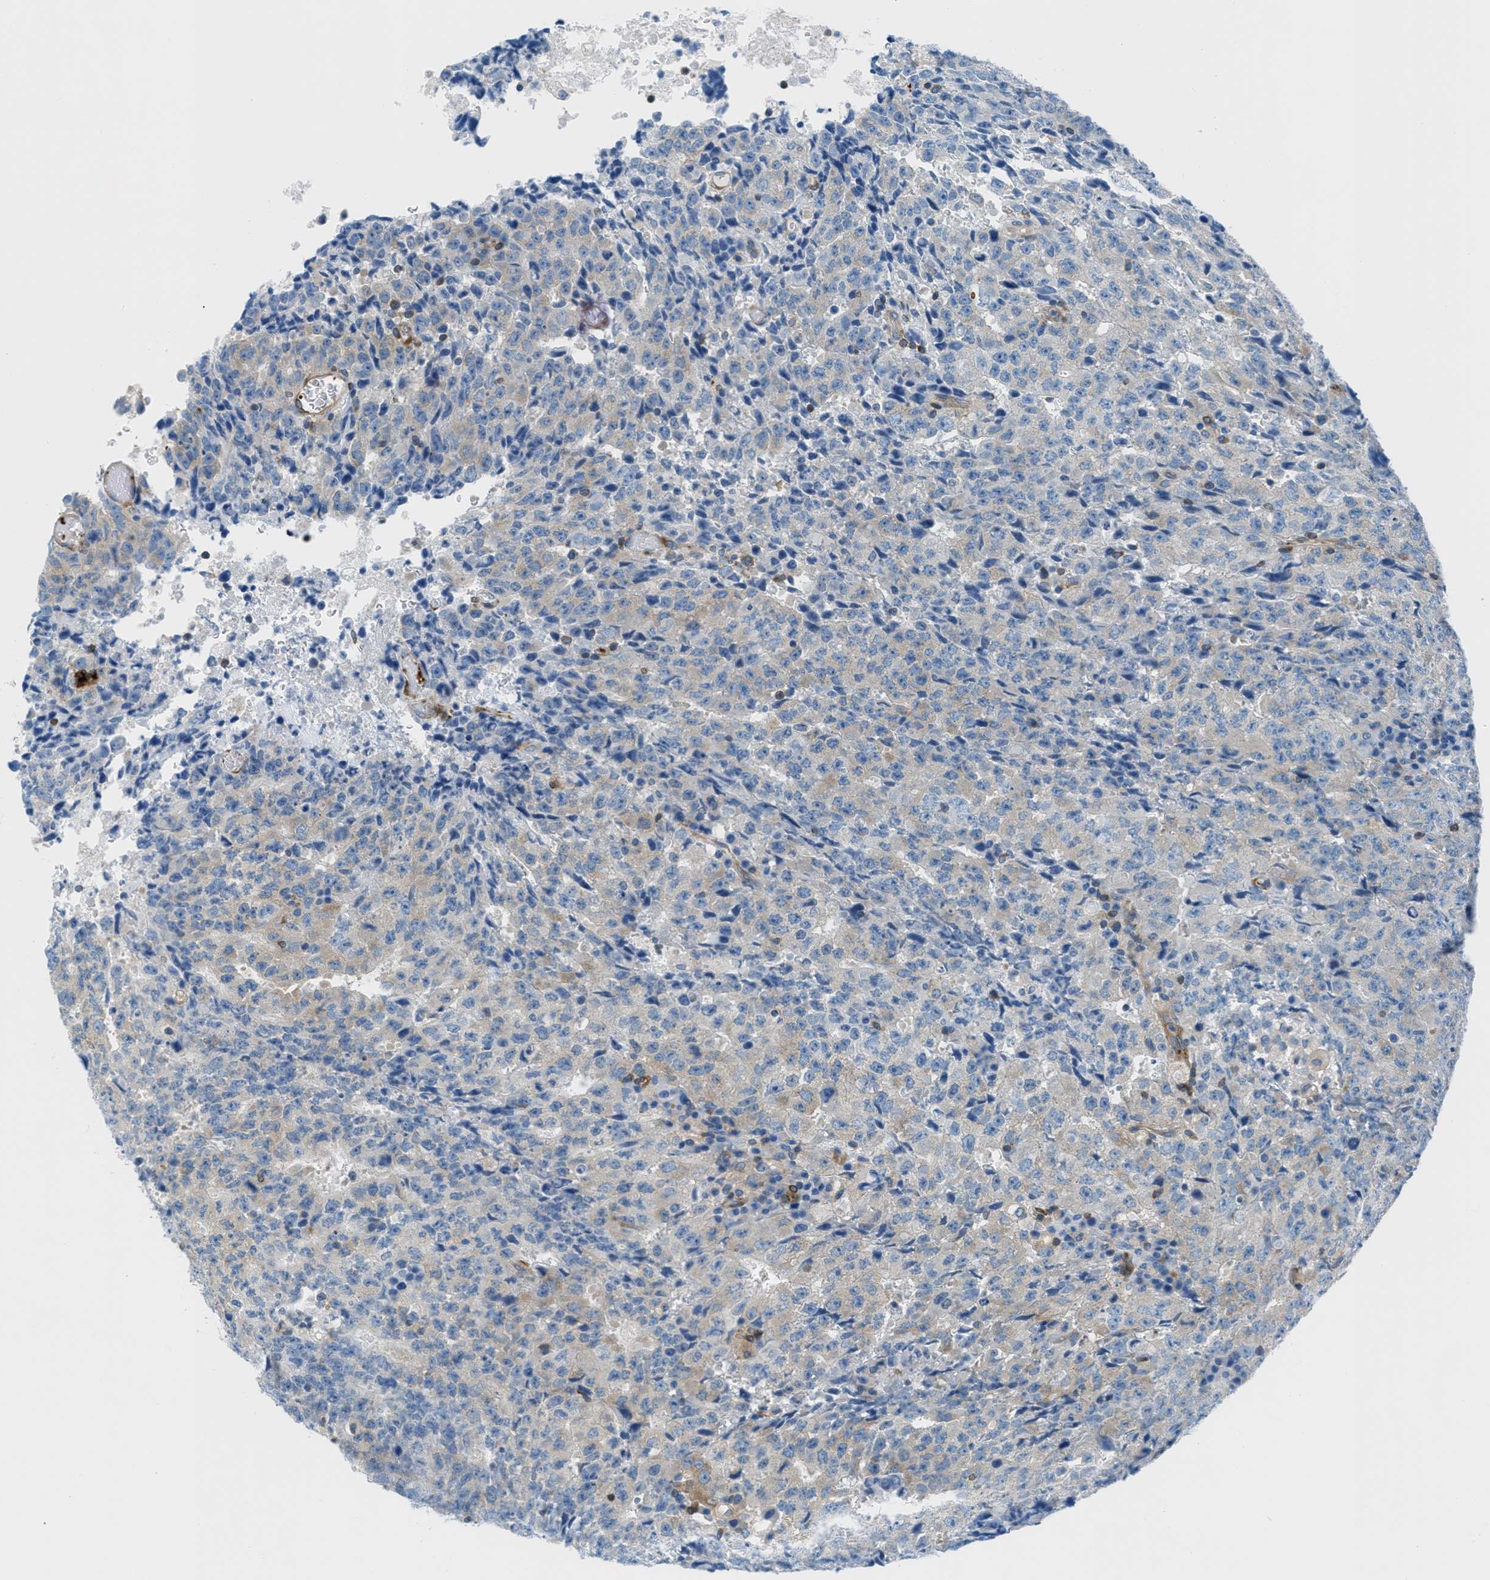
{"staining": {"intensity": "weak", "quantity": "<25%", "location": "cytoplasmic/membranous"}, "tissue": "testis cancer", "cell_type": "Tumor cells", "image_type": "cancer", "snomed": [{"axis": "morphology", "description": "Necrosis, NOS"}, {"axis": "morphology", "description": "Carcinoma, Embryonal, NOS"}, {"axis": "topography", "description": "Testis"}], "caption": "An immunohistochemistry photomicrograph of testis embryonal carcinoma is shown. There is no staining in tumor cells of testis embryonal carcinoma. (Stains: DAB (3,3'-diaminobenzidine) immunohistochemistry (IHC) with hematoxylin counter stain, Microscopy: brightfield microscopy at high magnification).", "gene": "MAPRE2", "patient": {"sex": "male", "age": 19}}